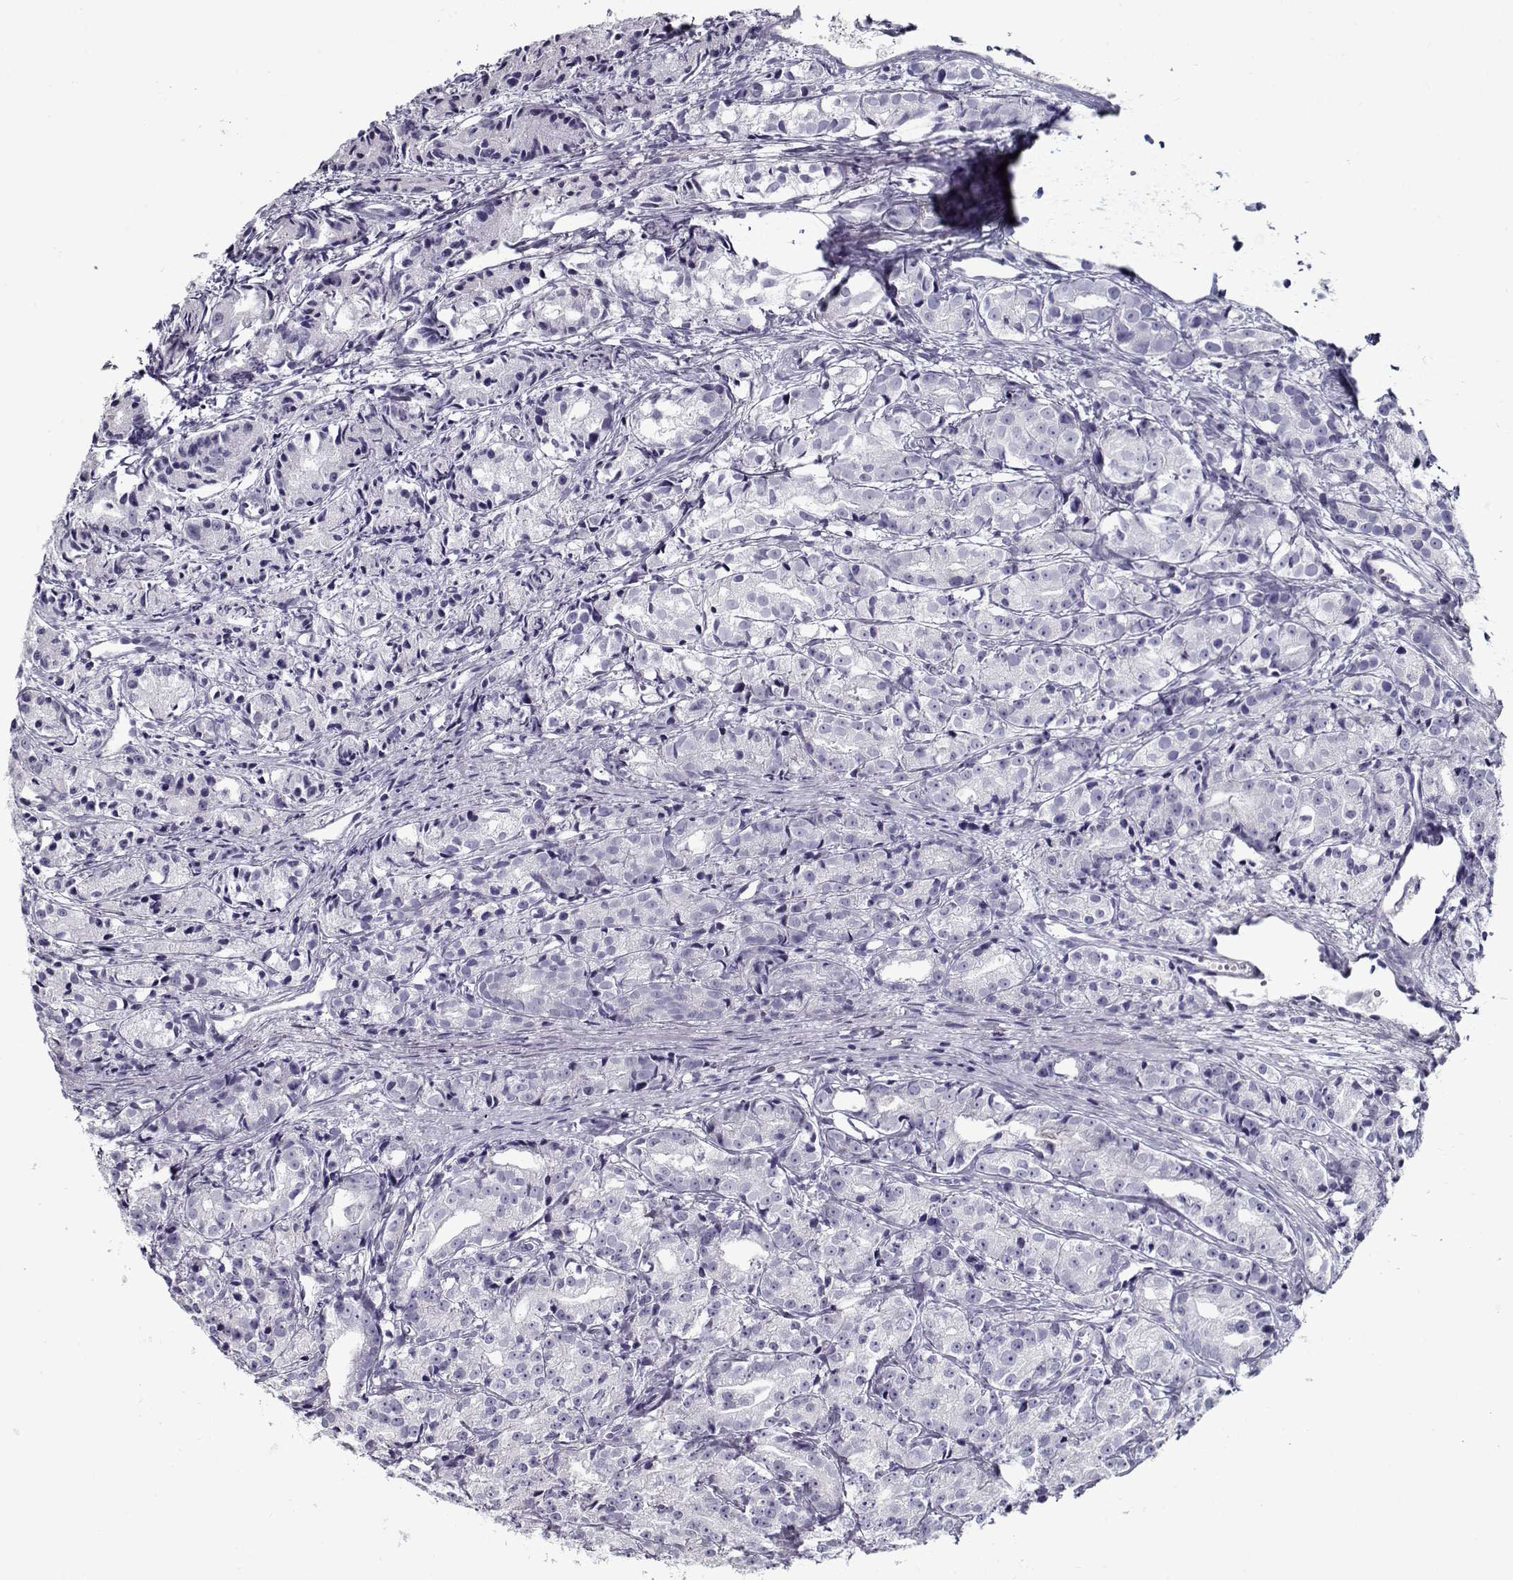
{"staining": {"intensity": "negative", "quantity": "none", "location": "none"}, "tissue": "prostate cancer", "cell_type": "Tumor cells", "image_type": "cancer", "snomed": [{"axis": "morphology", "description": "Adenocarcinoma, Medium grade"}, {"axis": "topography", "description": "Prostate"}], "caption": "Prostate medium-grade adenocarcinoma was stained to show a protein in brown. There is no significant positivity in tumor cells. The staining was performed using DAB (3,3'-diaminobenzidine) to visualize the protein expression in brown, while the nuclei were stained in blue with hematoxylin (Magnification: 20x).", "gene": "GAGE2A", "patient": {"sex": "male", "age": 74}}